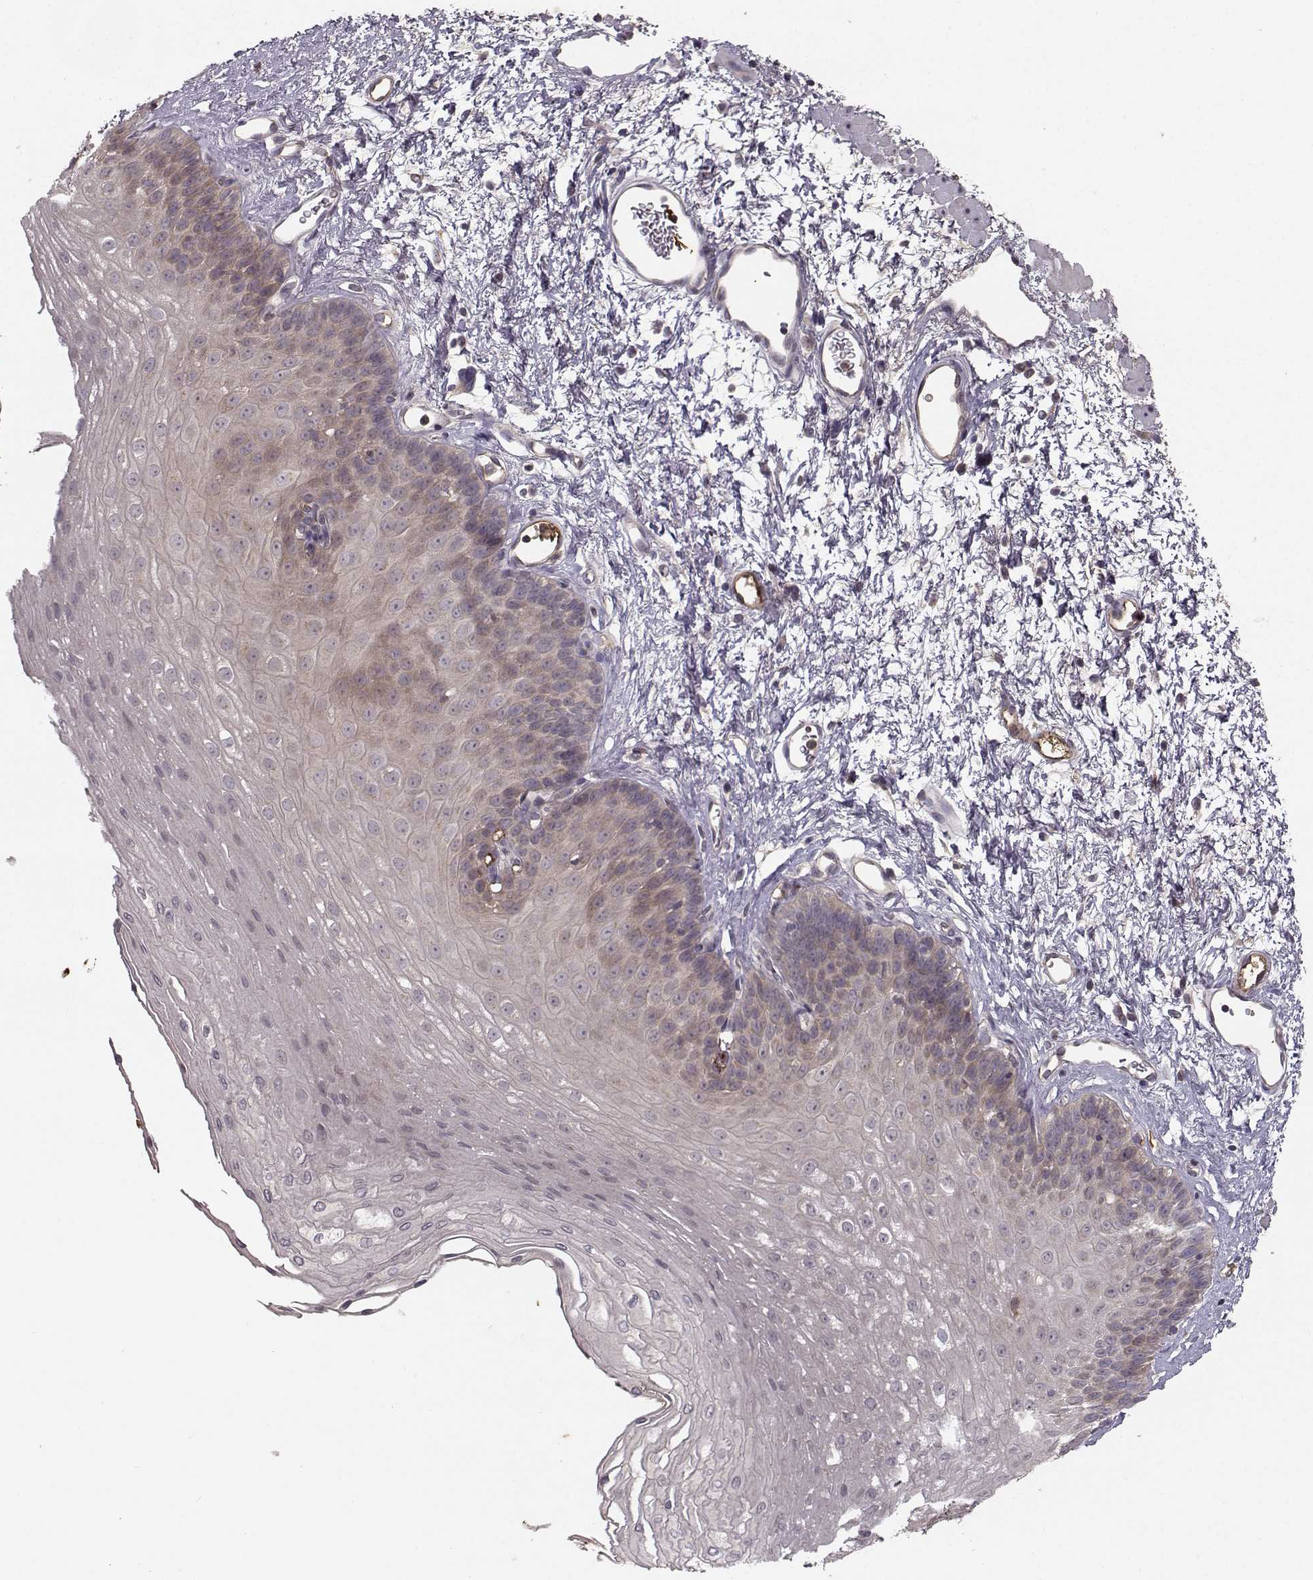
{"staining": {"intensity": "weak", "quantity": "<25%", "location": "cytoplasmic/membranous"}, "tissue": "esophagus", "cell_type": "Squamous epithelial cells", "image_type": "normal", "snomed": [{"axis": "morphology", "description": "Normal tissue, NOS"}, {"axis": "topography", "description": "Esophagus"}], "caption": "Esophagus was stained to show a protein in brown. There is no significant positivity in squamous epithelial cells. (Immunohistochemistry, brightfield microscopy, high magnification).", "gene": "WNT6", "patient": {"sex": "female", "age": 62}}